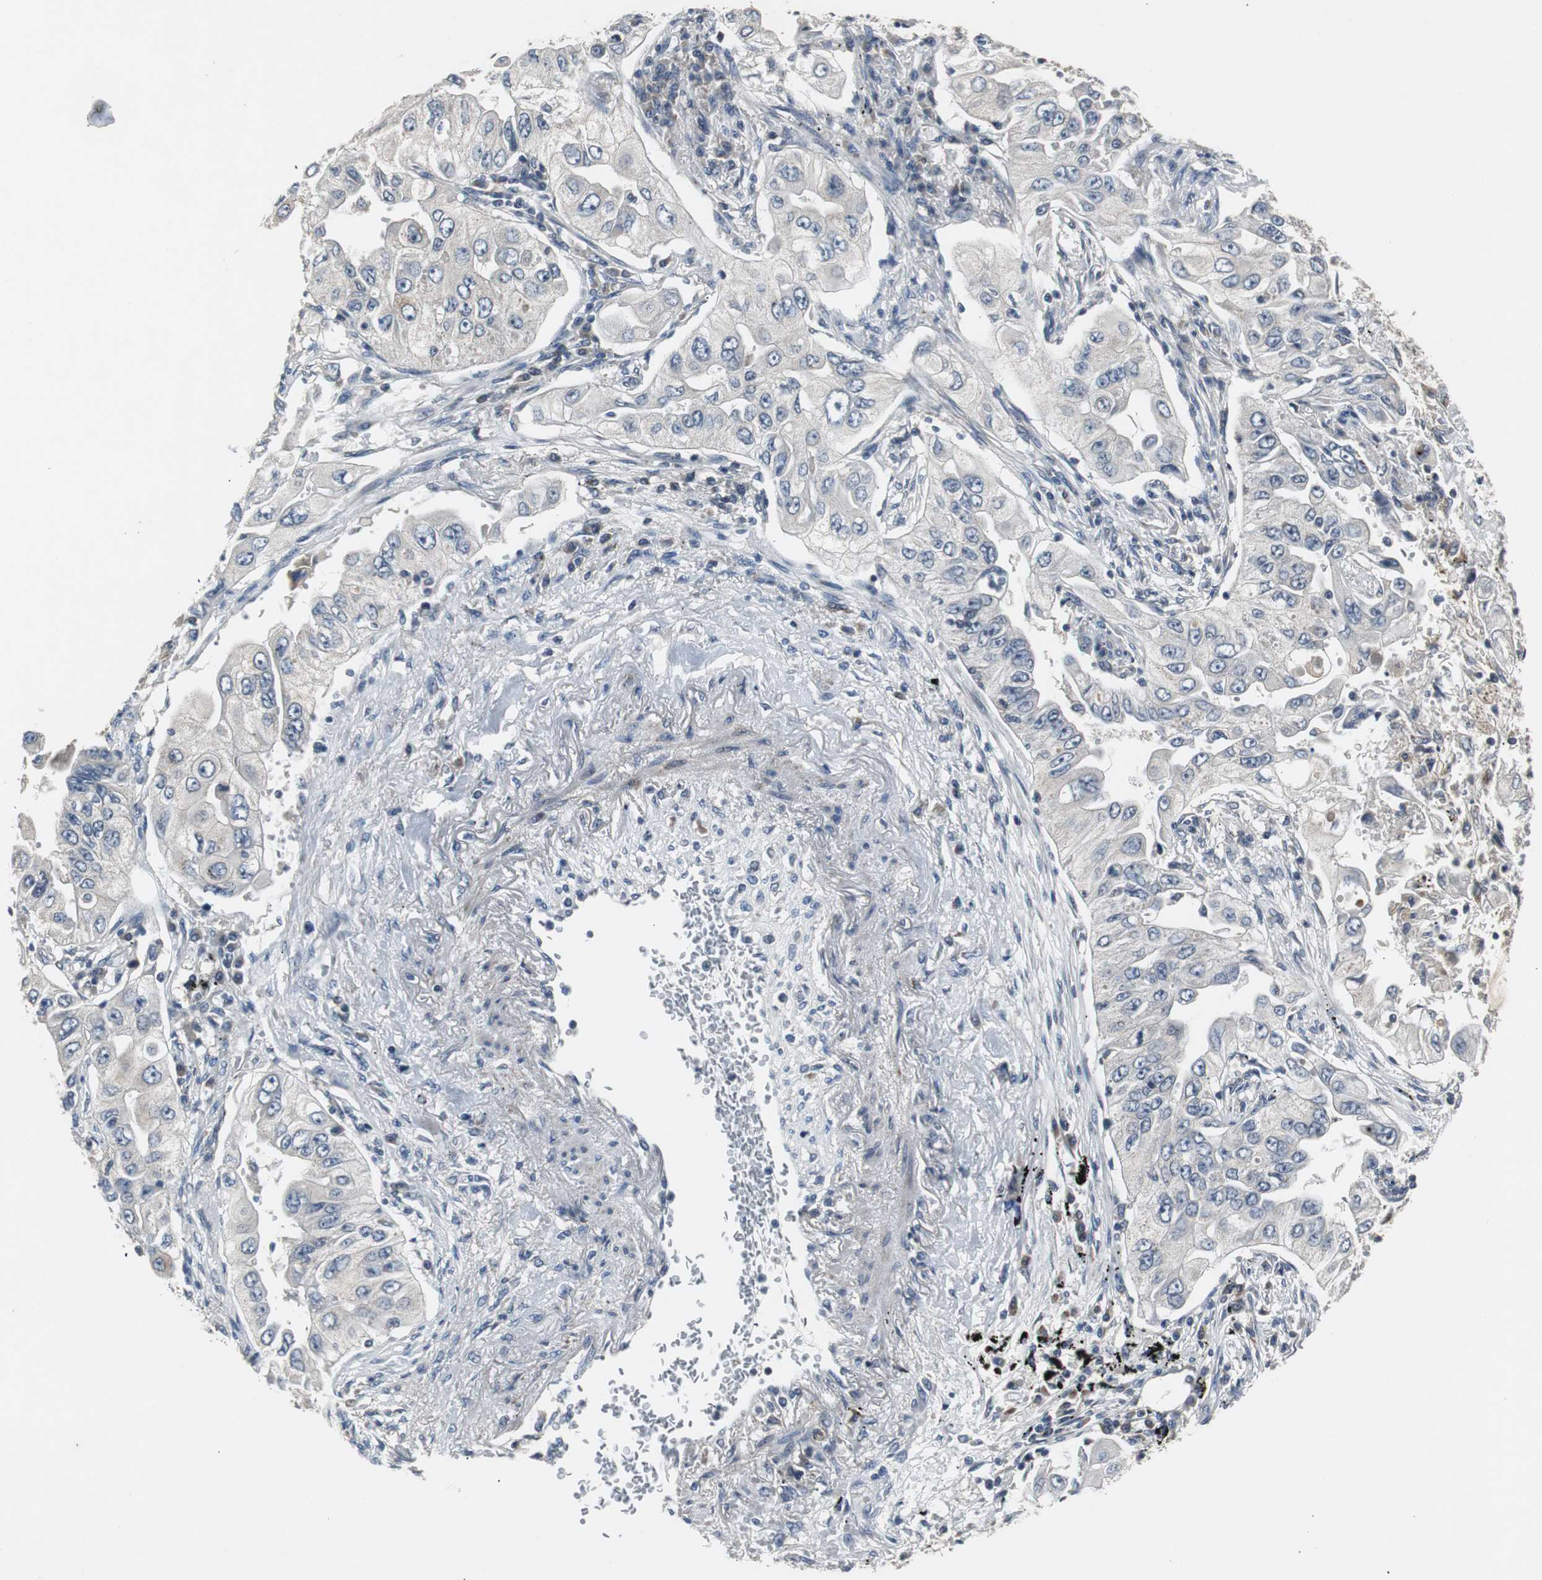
{"staining": {"intensity": "negative", "quantity": "none", "location": "none"}, "tissue": "lung cancer", "cell_type": "Tumor cells", "image_type": "cancer", "snomed": [{"axis": "morphology", "description": "Adenocarcinoma, NOS"}, {"axis": "topography", "description": "Lung"}], "caption": "Human adenocarcinoma (lung) stained for a protein using immunohistochemistry shows no positivity in tumor cells.", "gene": "PCYT1B", "patient": {"sex": "male", "age": 84}}